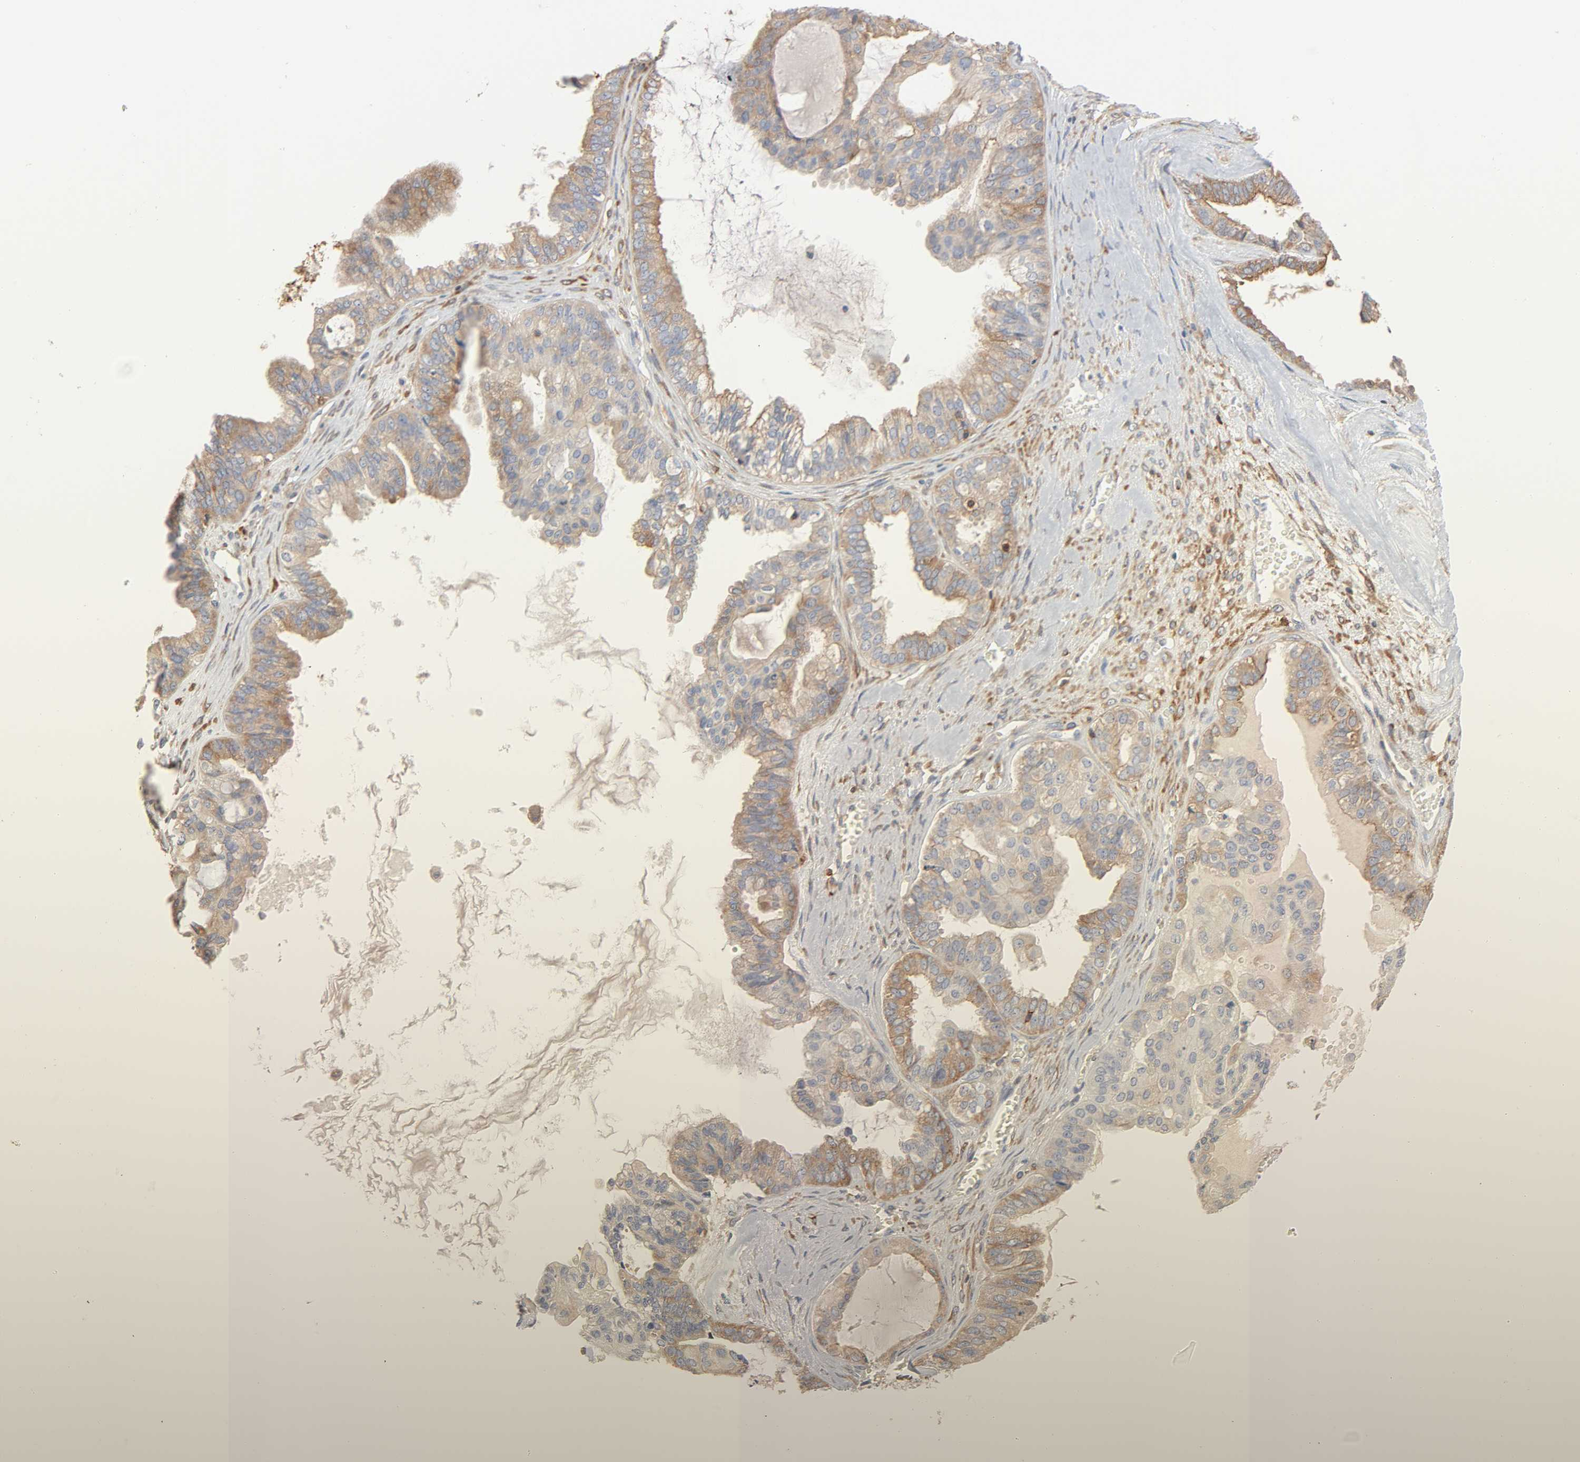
{"staining": {"intensity": "moderate", "quantity": ">75%", "location": "cytoplasmic/membranous"}, "tissue": "ovarian cancer", "cell_type": "Tumor cells", "image_type": "cancer", "snomed": [{"axis": "morphology", "description": "Carcinoma, NOS"}, {"axis": "morphology", "description": "Carcinoma, endometroid"}, {"axis": "topography", "description": "Ovary"}], "caption": "Immunohistochemistry staining of carcinoma (ovarian), which shows medium levels of moderate cytoplasmic/membranous positivity in about >75% of tumor cells indicating moderate cytoplasmic/membranous protein staining. The staining was performed using DAB (brown) for protein detection and nuclei were counterstained in hematoxylin (blue).", "gene": "BIN1", "patient": {"sex": "female", "age": 50}}